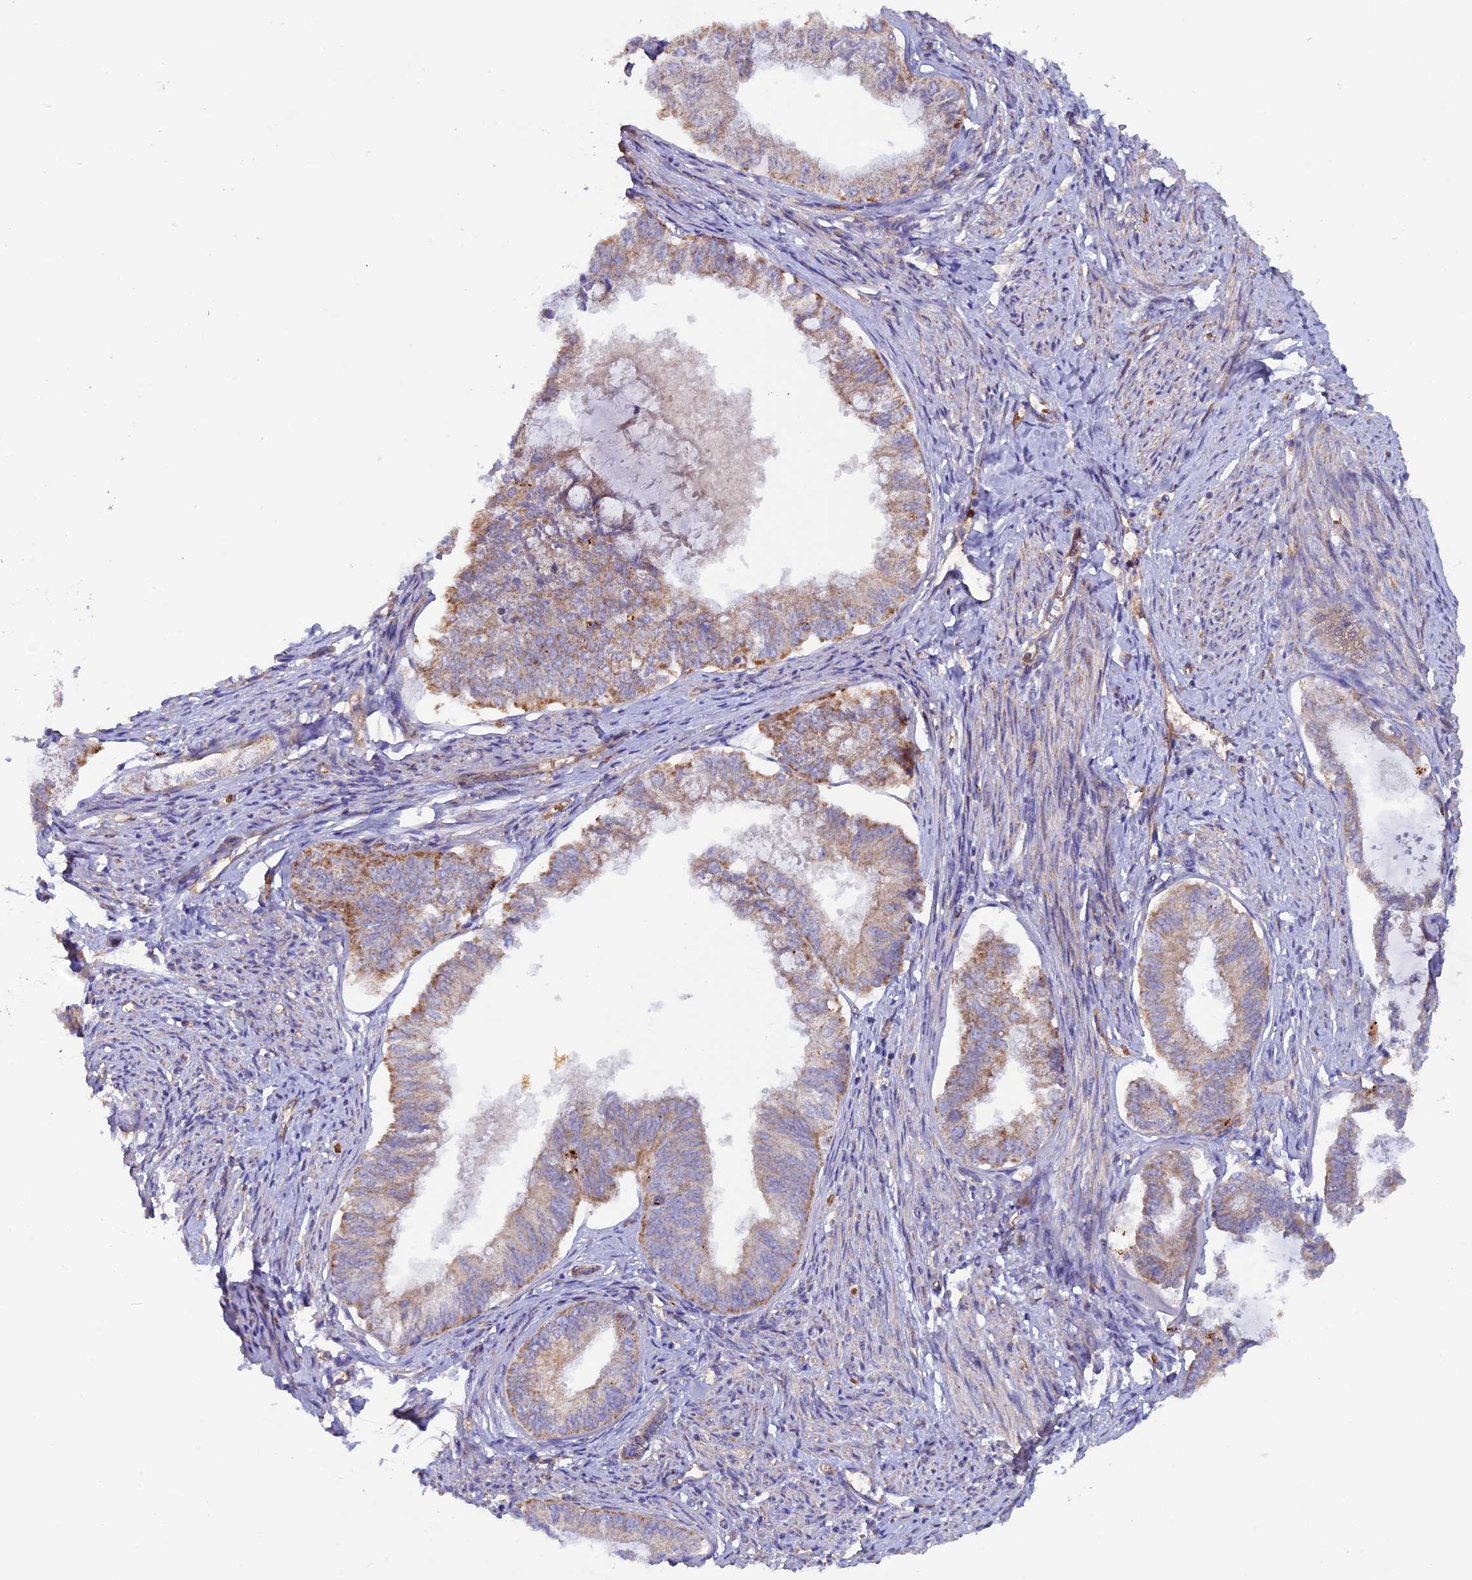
{"staining": {"intensity": "moderate", "quantity": "25%-75%", "location": "cytoplasmic/membranous"}, "tissue": "endometrial cancer", "cell_type": "Tumor cells", "image_type": "cancer", "snomed": [{"axis": "morphology", "description": "Adenocarcinoma, NOS"}, {"axis": "topography", "description": "Endometrium"}], "caption": "A brown stain shows moderate cytoplasmic/membranous staining of a protein in adenocarcinoma (endometrial) tumor cells.", "gene": "DUS3L", "patient": {"sex": "female", "age": 86}}